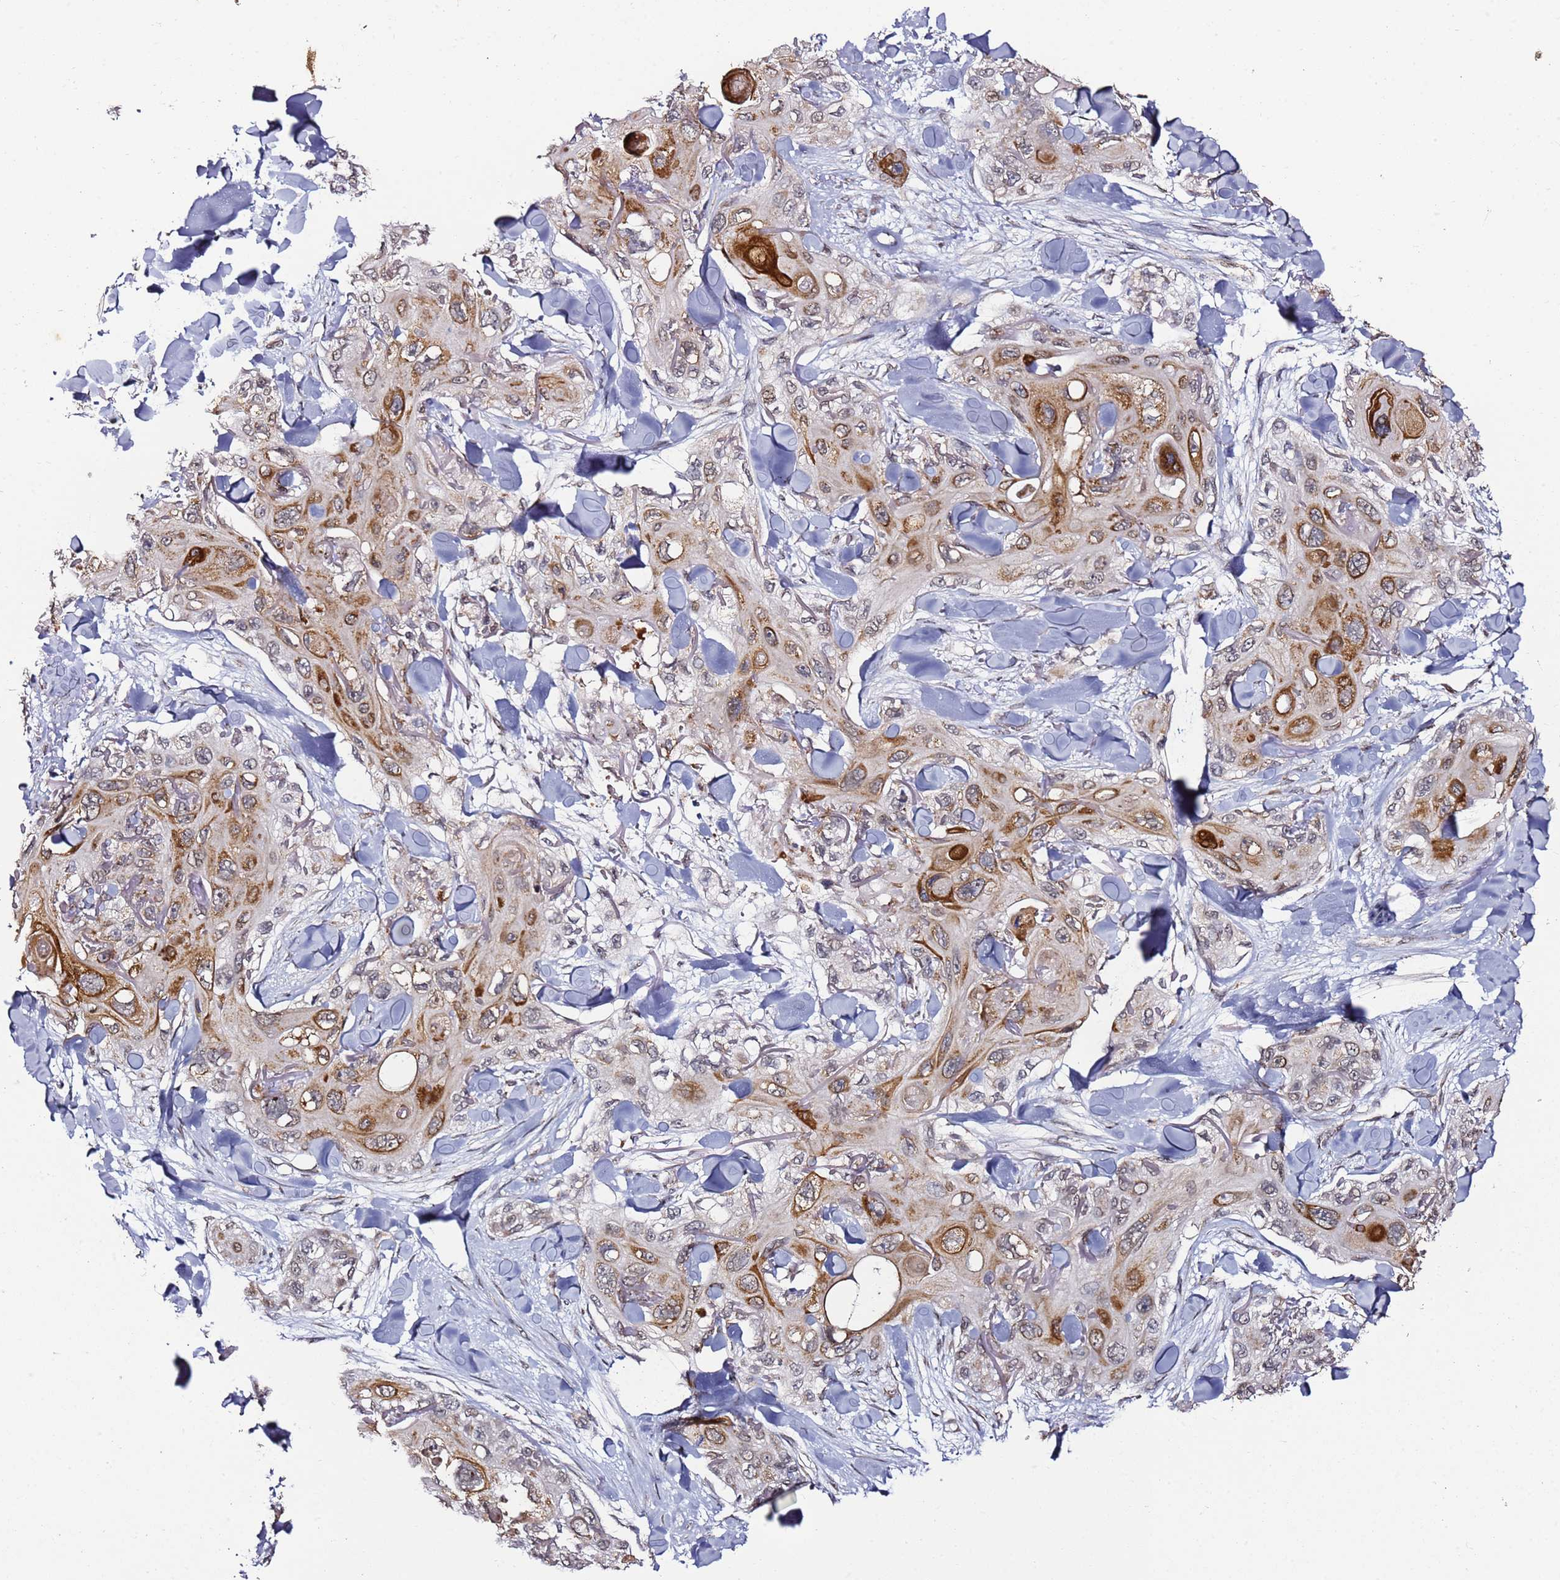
{"staining": {"intensity": "strong", "quantity": "<25%", "location": "cytoplasmic/membranous"}, "tissue": "skin cancer", "cell_type": "Tumor cells", "image_type": "cancer", "snomed": [{"axis": "morphology", "description": "Normal tissue, NOS"}, {"axis": "morphology", "description": "Squamous cell carcinoma, NOS"}, {"axis": "topography", "description": "Skin"}], "caption": "Protein staining demonstrates strong cytoplasmic/membranous positivity in about <25% of tumor cells in skin cancer (squamous cell carcinoma). The protein of interest is stained brown, and the nuclei are stained in blue (DAB (3,3'-diaminobenzidine) IHC with brightfield microscopy, high magnification).", "gene": "TP53AIP1", "patient": {"sex": "male", "age": 72}}